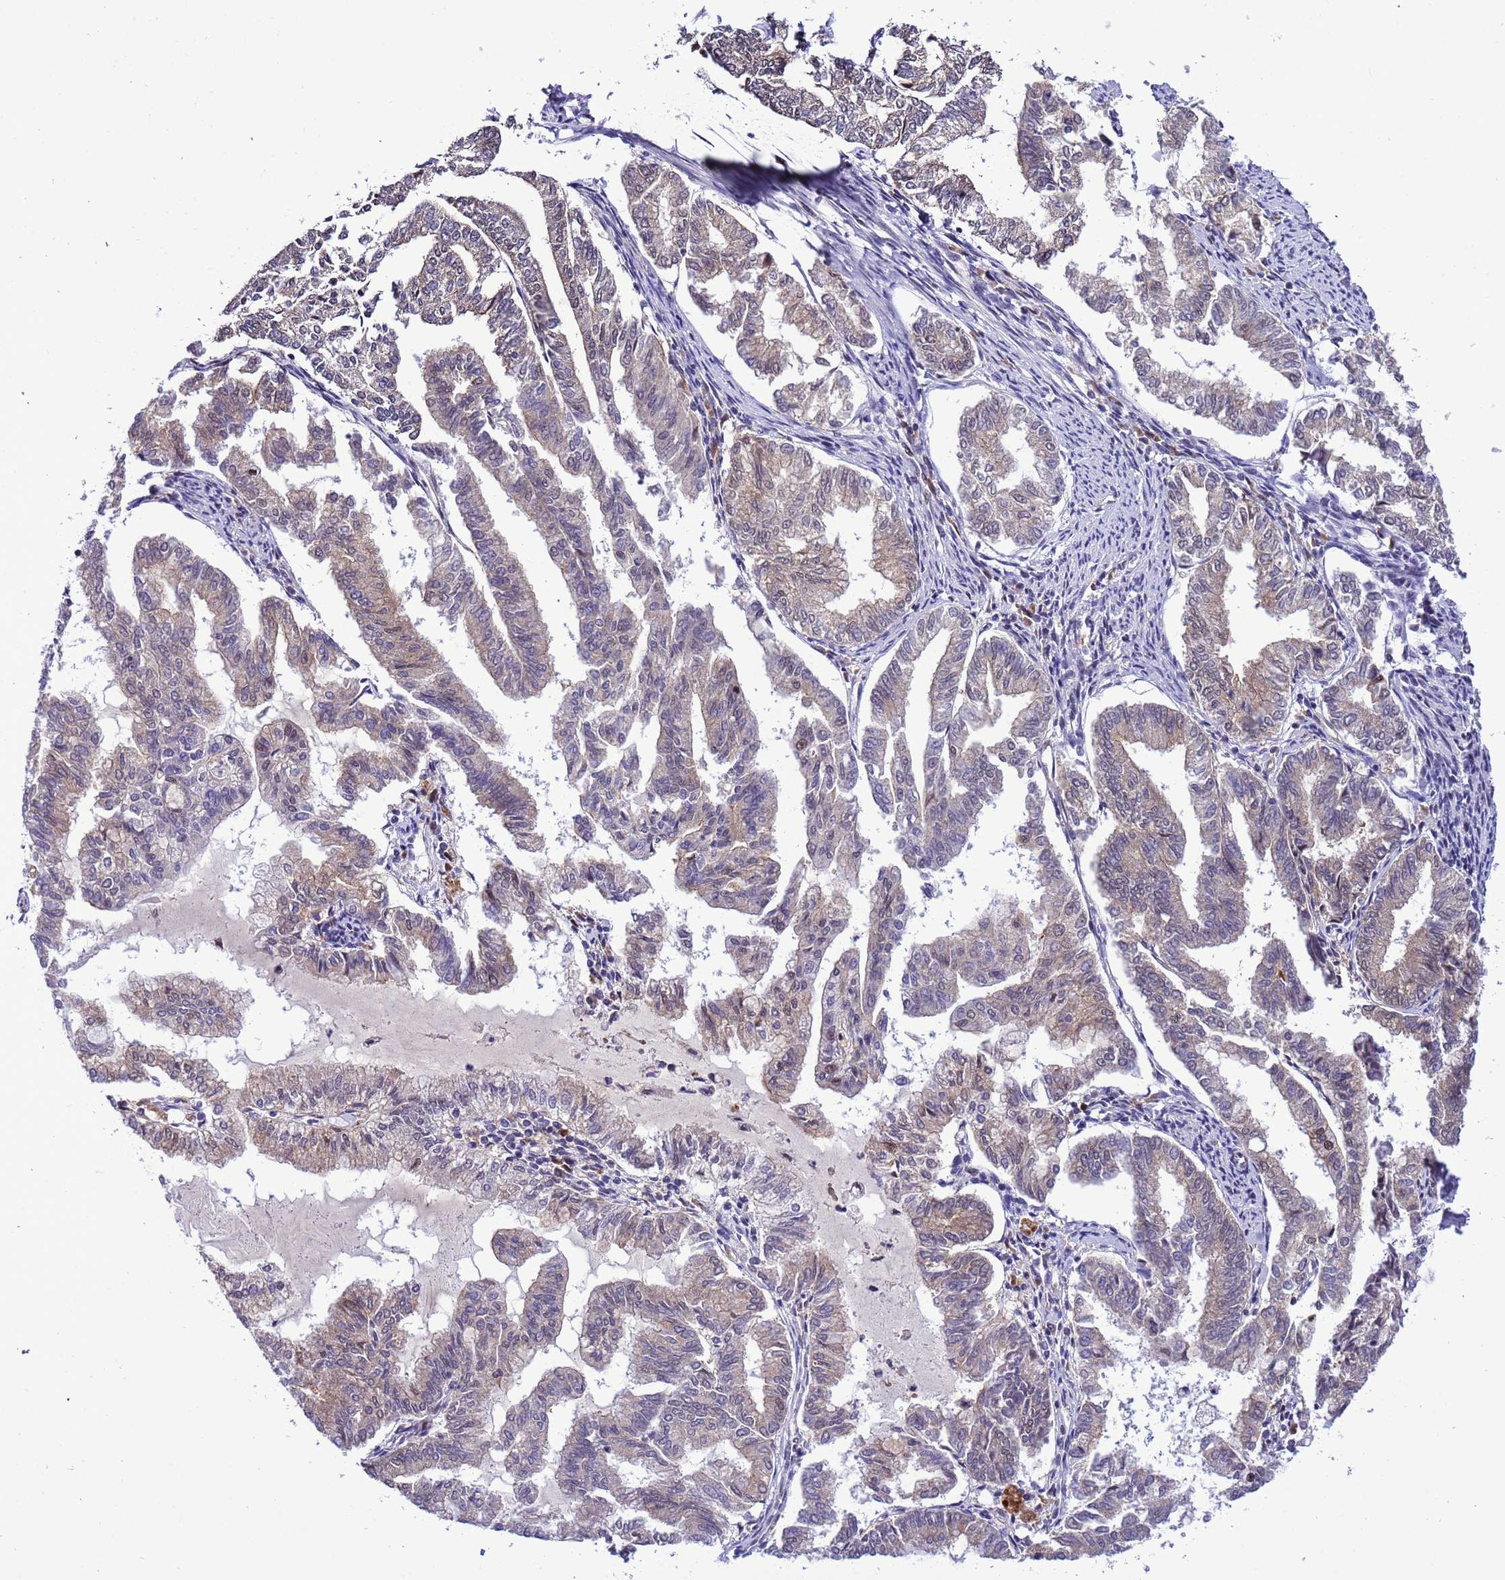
{"staining": {"intensity": "weak", "quantity": "<25%", "location": "cytoplasmic/membranous,nuclear"}, "tissue": "endometrial cancer", "cell_type": "Tumor cells", "image_type": "cancer", "snomed": [{"axis": "morphology", "description": "Adenocarcinoma, NOS"}, {"axis": "topography", "description": "Endometrium"}], "caption": "Endometrial cancer (adenocarcinoma) stained for a protein using IHC exhibits no staining tumor cells.", "gene": "RASD1", "patient": {"sex": "female", "age": 79}}